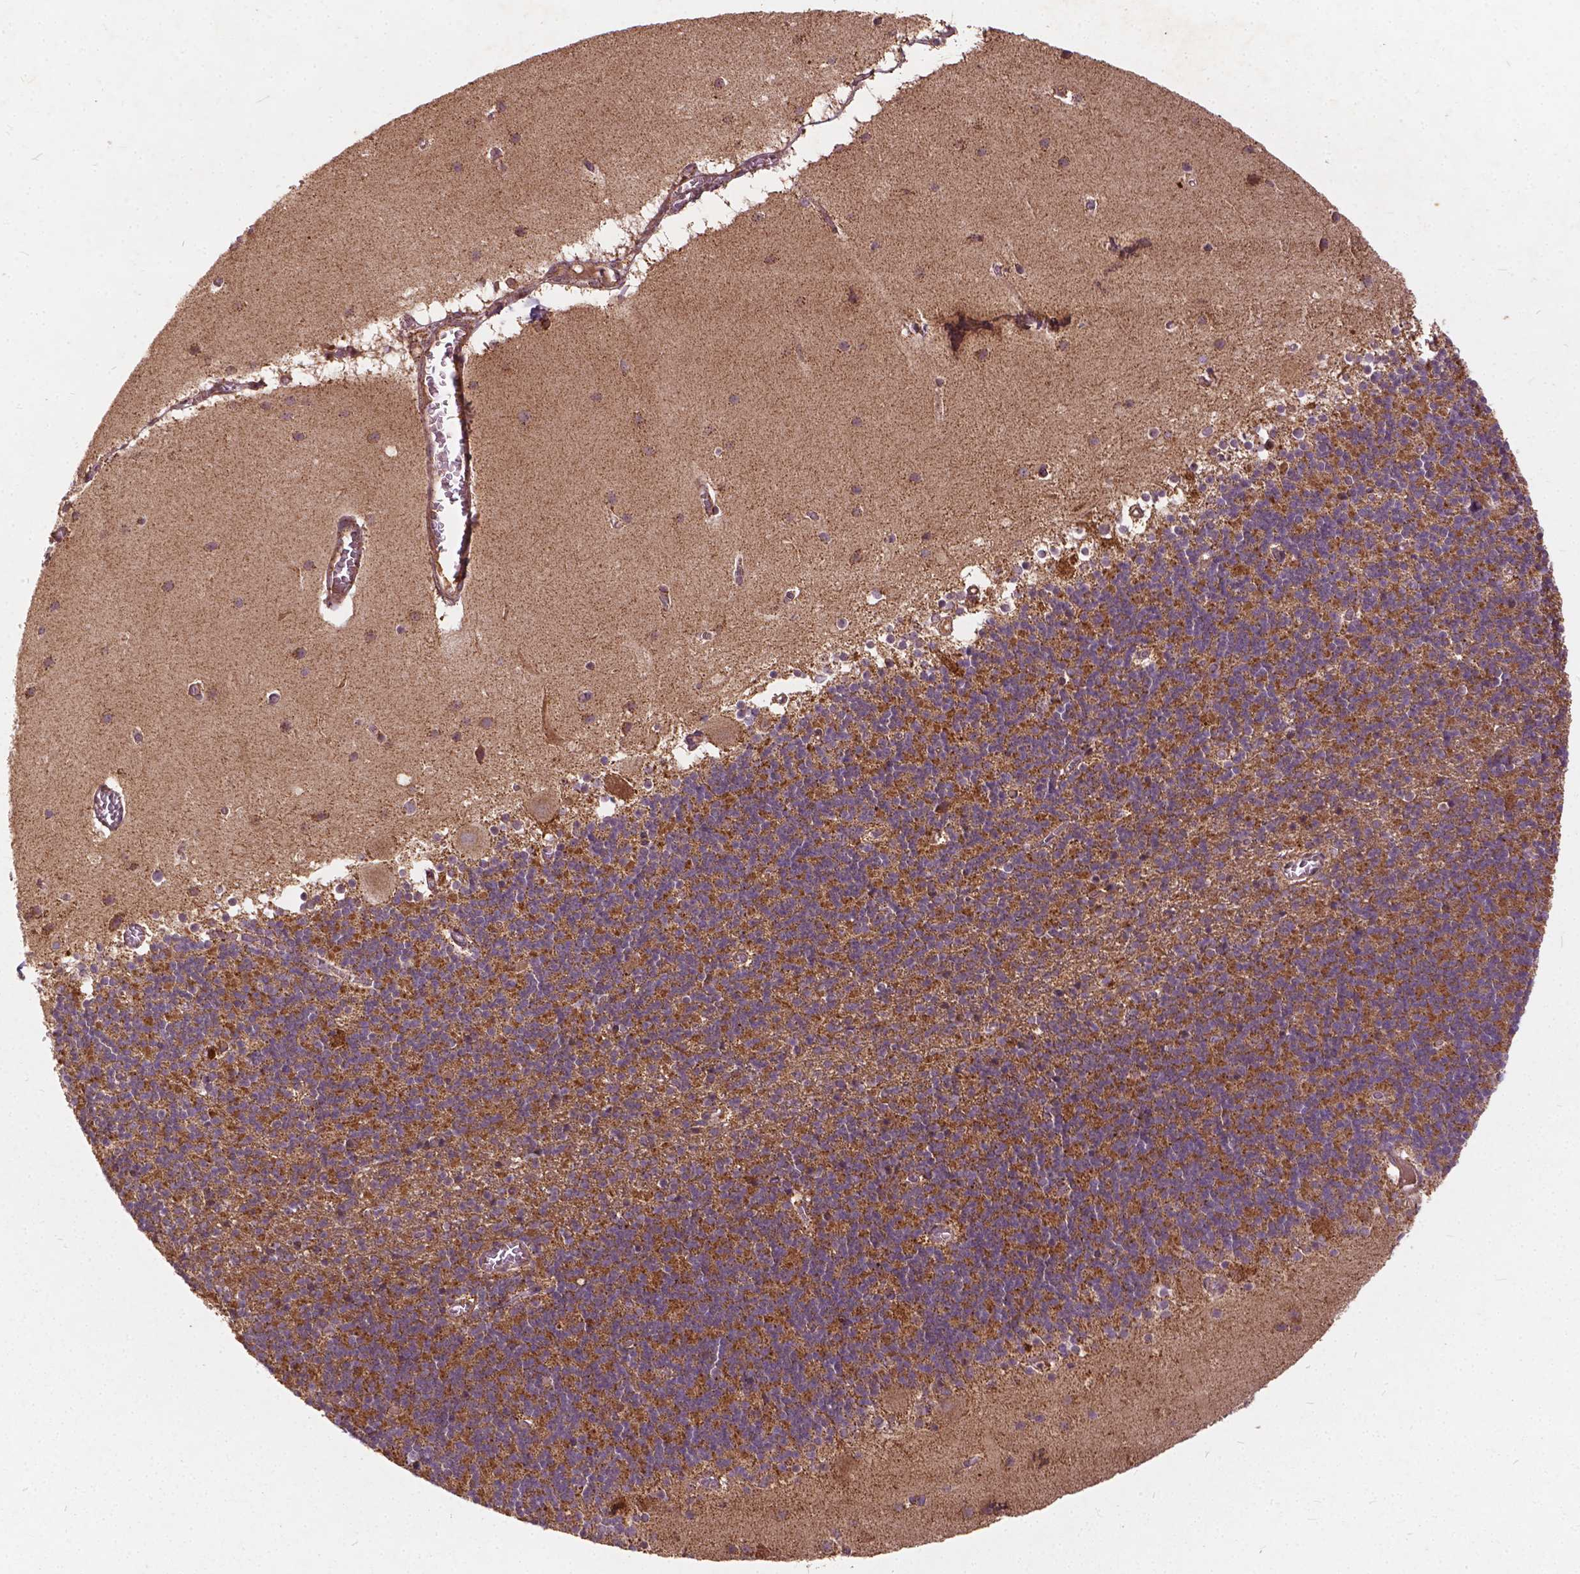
{"staining": {"intensity": "moderate", "quantity": ">75%", "location": "cytoplasmic/membranous"}, "tissue": "cerebellum", "cell_type": "Cells in granular layer", "image_type": "normal", "snomed": [{"axis": "morphology", "description": "Normal tissue, NOS"}, {"axis": "topography", "description": "Cerebellum"}], "caption": "Immunohistochemistry micrograph of benign cerebellum: cerebellum stained using immunohistochemistry reveals medium levels of moderate protein expression localized specifically in the cytoplasmic/membranous of cells in granular layer, appearing as a cytoplasmic/membranous brown color.", "gene": "UBXN2A", "patient": {"sex": "male", "age": 70}}